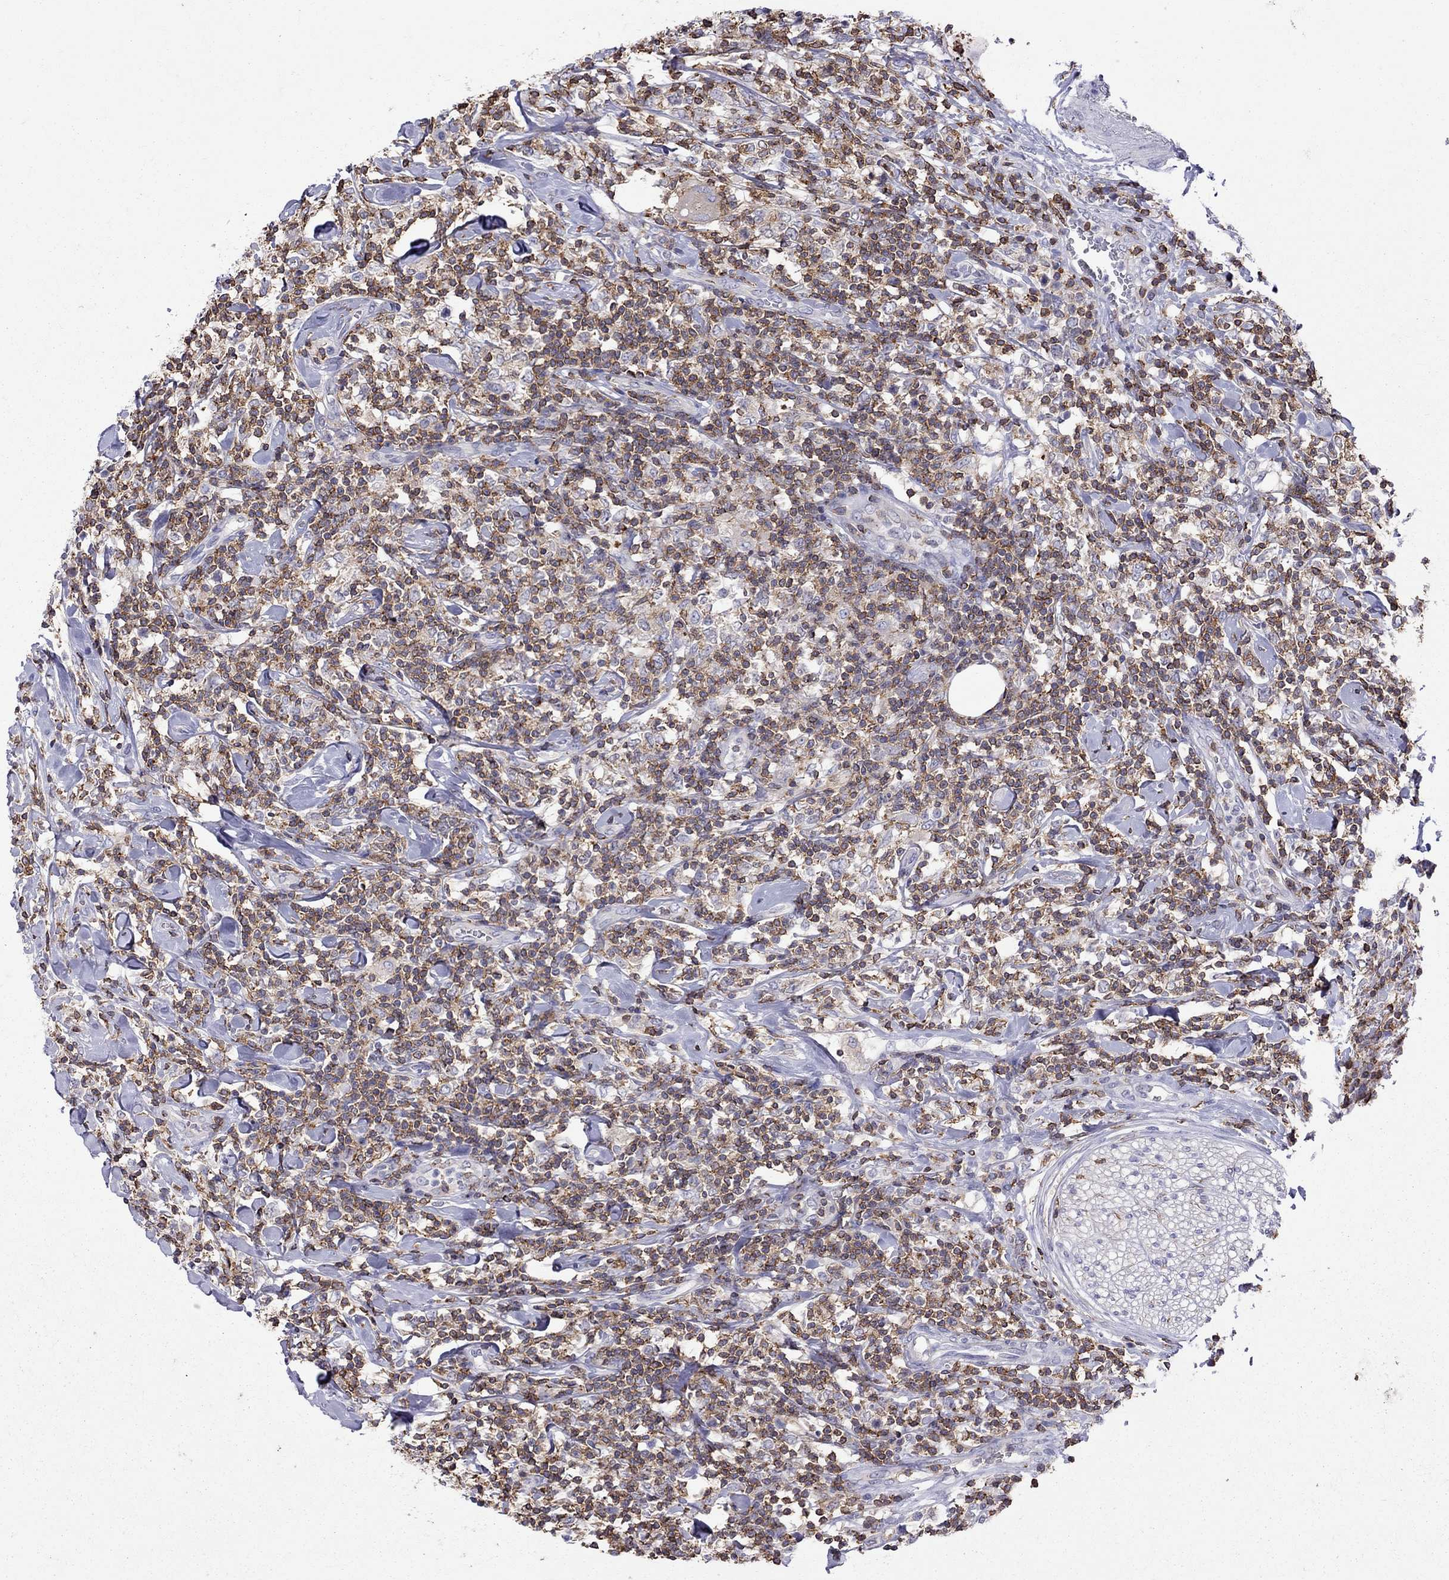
{"staining": {"intensity": "negative", "quantity": "none", "location": "none"}, "tissue": "lymphoma", "cell_type": "Tumor cells", "image_type": "cancer", "snomed": [{"axis": "morphology", "description": "Malignant lymphoma, non-Hodgkin's type, High grade"}, {"axis": "topography", "description": "Lymph node"}], "caption": "Immunohistochemistry histopathology image of neoplastic tissue: human malignant lymphoma, non-Hodgkin's type (high-grade) stained with DAB (3,3'-diaminobenzidine) reveals no significant protein expression in tumor cells.", "gene": "MND1", "patient": {"sex": "female", "age": 84}}